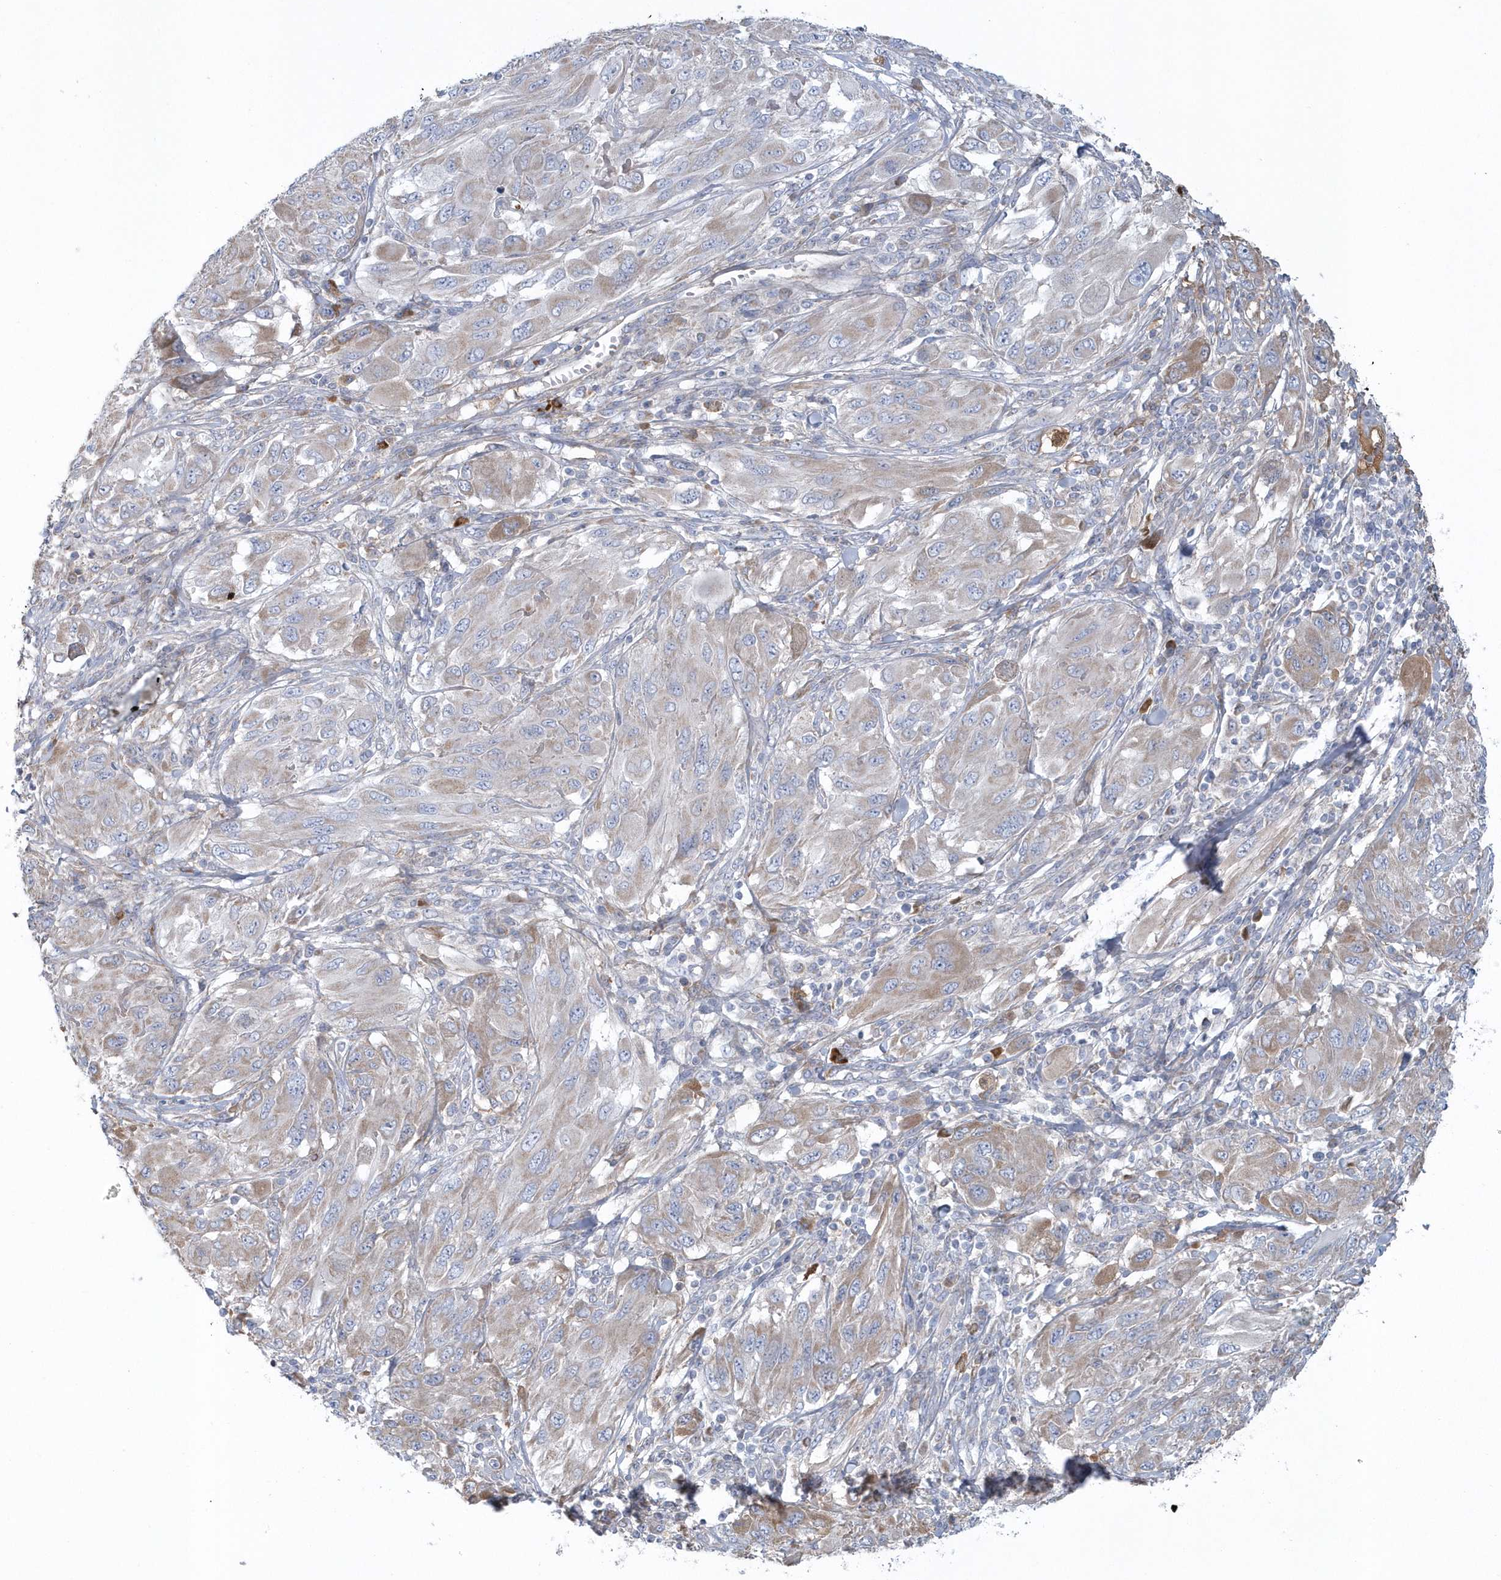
{"staining": {"intensity": "weak", "quantity": "25%-75%", "location": "cytoplasmic/membranous"}, "tissue": "melanoma", "cell_type": "Tumor cells", "image_type": "cancer", "snomed": [{"axis": "morphology", "description": "Malignant melanoma, NOS"}, {"axis": "topography", "description": "Skin"}], "caption": "Melanoma stained with DAB (3,3'-diaminobenzidine) immunohistochemistry (IHC) shows low levels of weak cytoplasmic/membranous positivity in about 25%-75% of tumor cells. (Brightfield microscopy of DAB IHC at high magnification).", "gene": "SPATA18", "patient": {"sex": "female", "age": 91}}